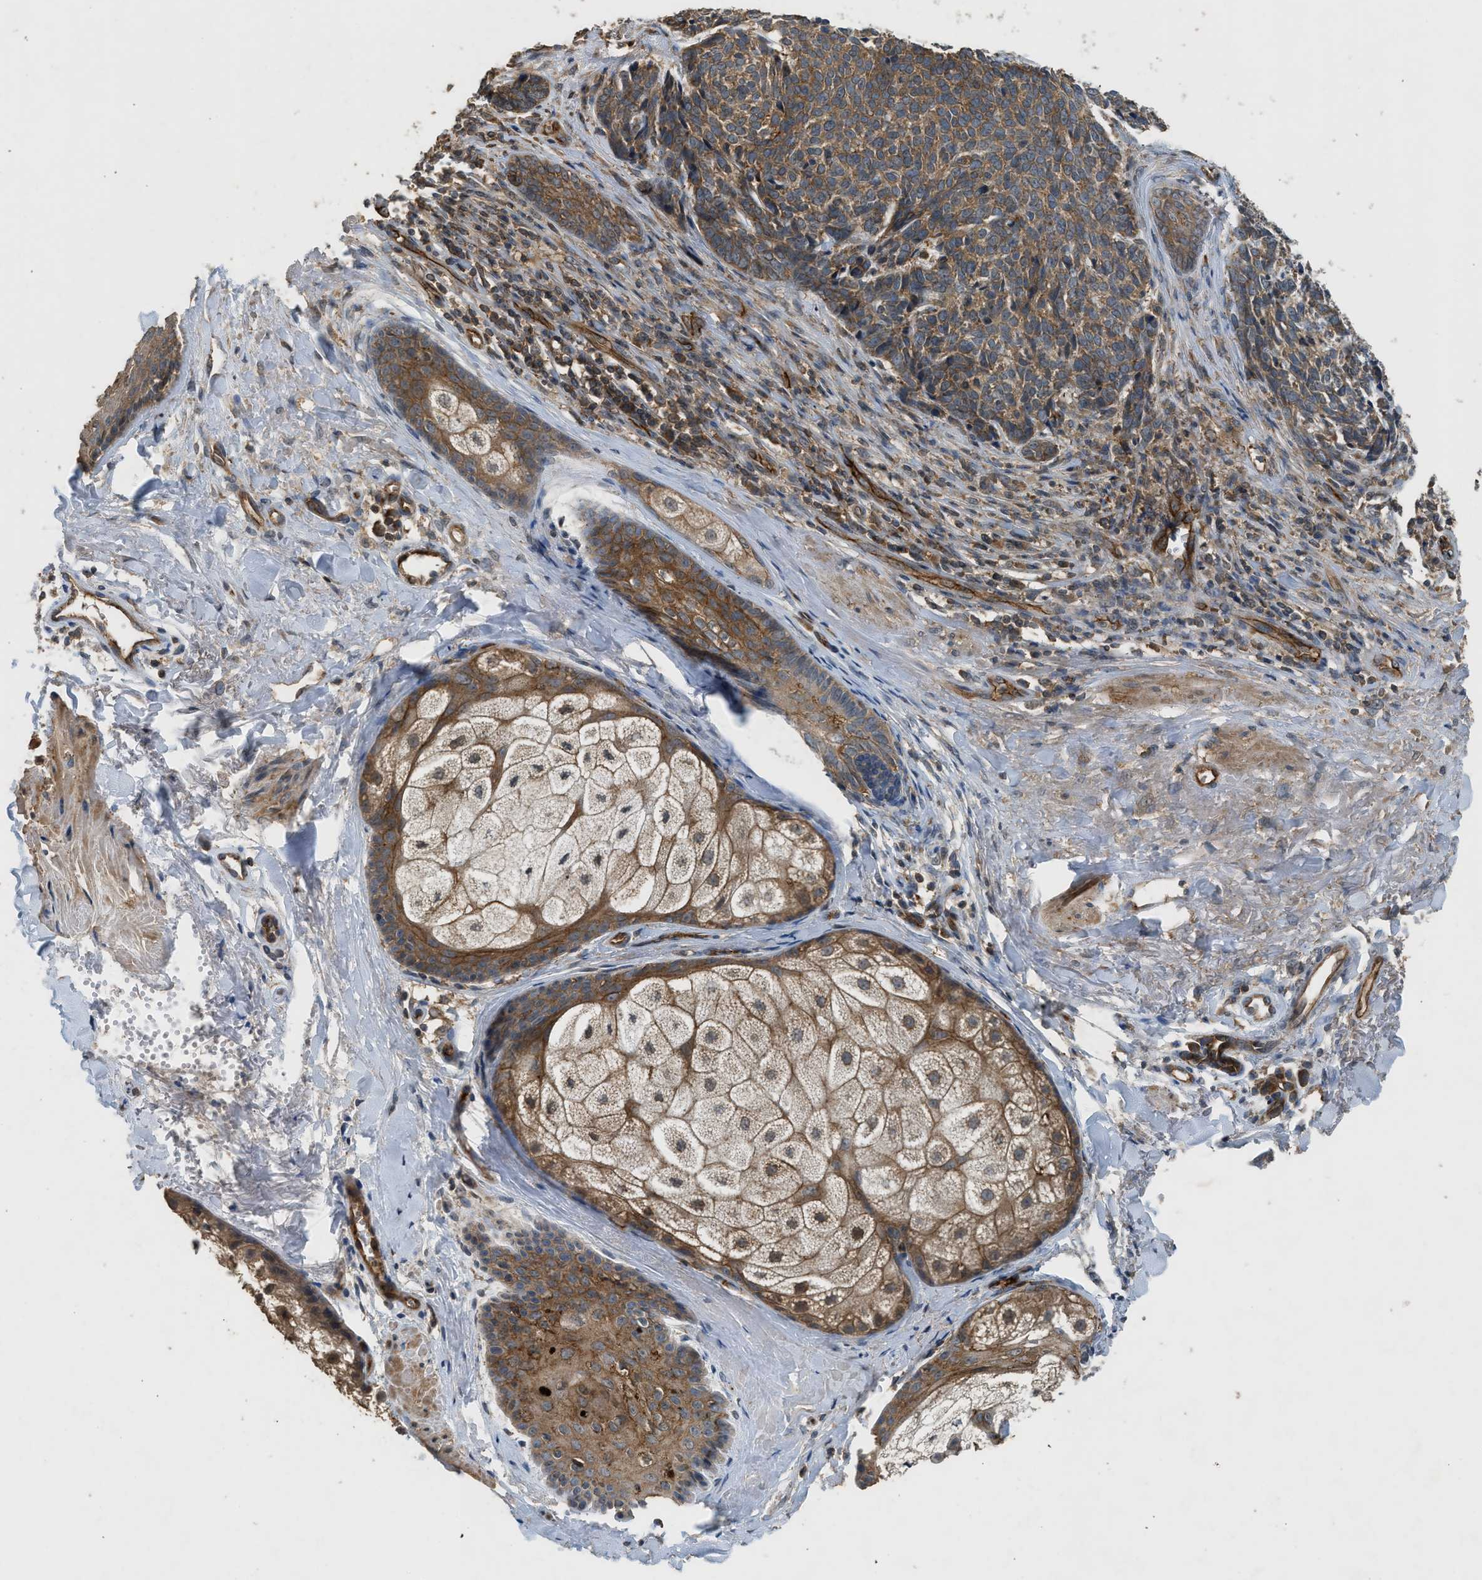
{"staining": {"intensity": "moderate", "quantity": ">75%", "location": "cytoplasmic/membranous"}, "tissue": "skin cancer", "cell_type": "Tumor cells", "image_type": "cancer", "snomed": [{"axis": "morphology", "description": "Basal cell carcinoma"}, {"axis": "topography", "description": "Skin"}], "caption": "About >75% of tumor cells in human skin cancer reveal moderate cytoplasmic/membranous protein staining as visualized by brown immunohistochemical staining.", "gene": "HIP1R", "patient": {"sex": "male", "age": 84}}